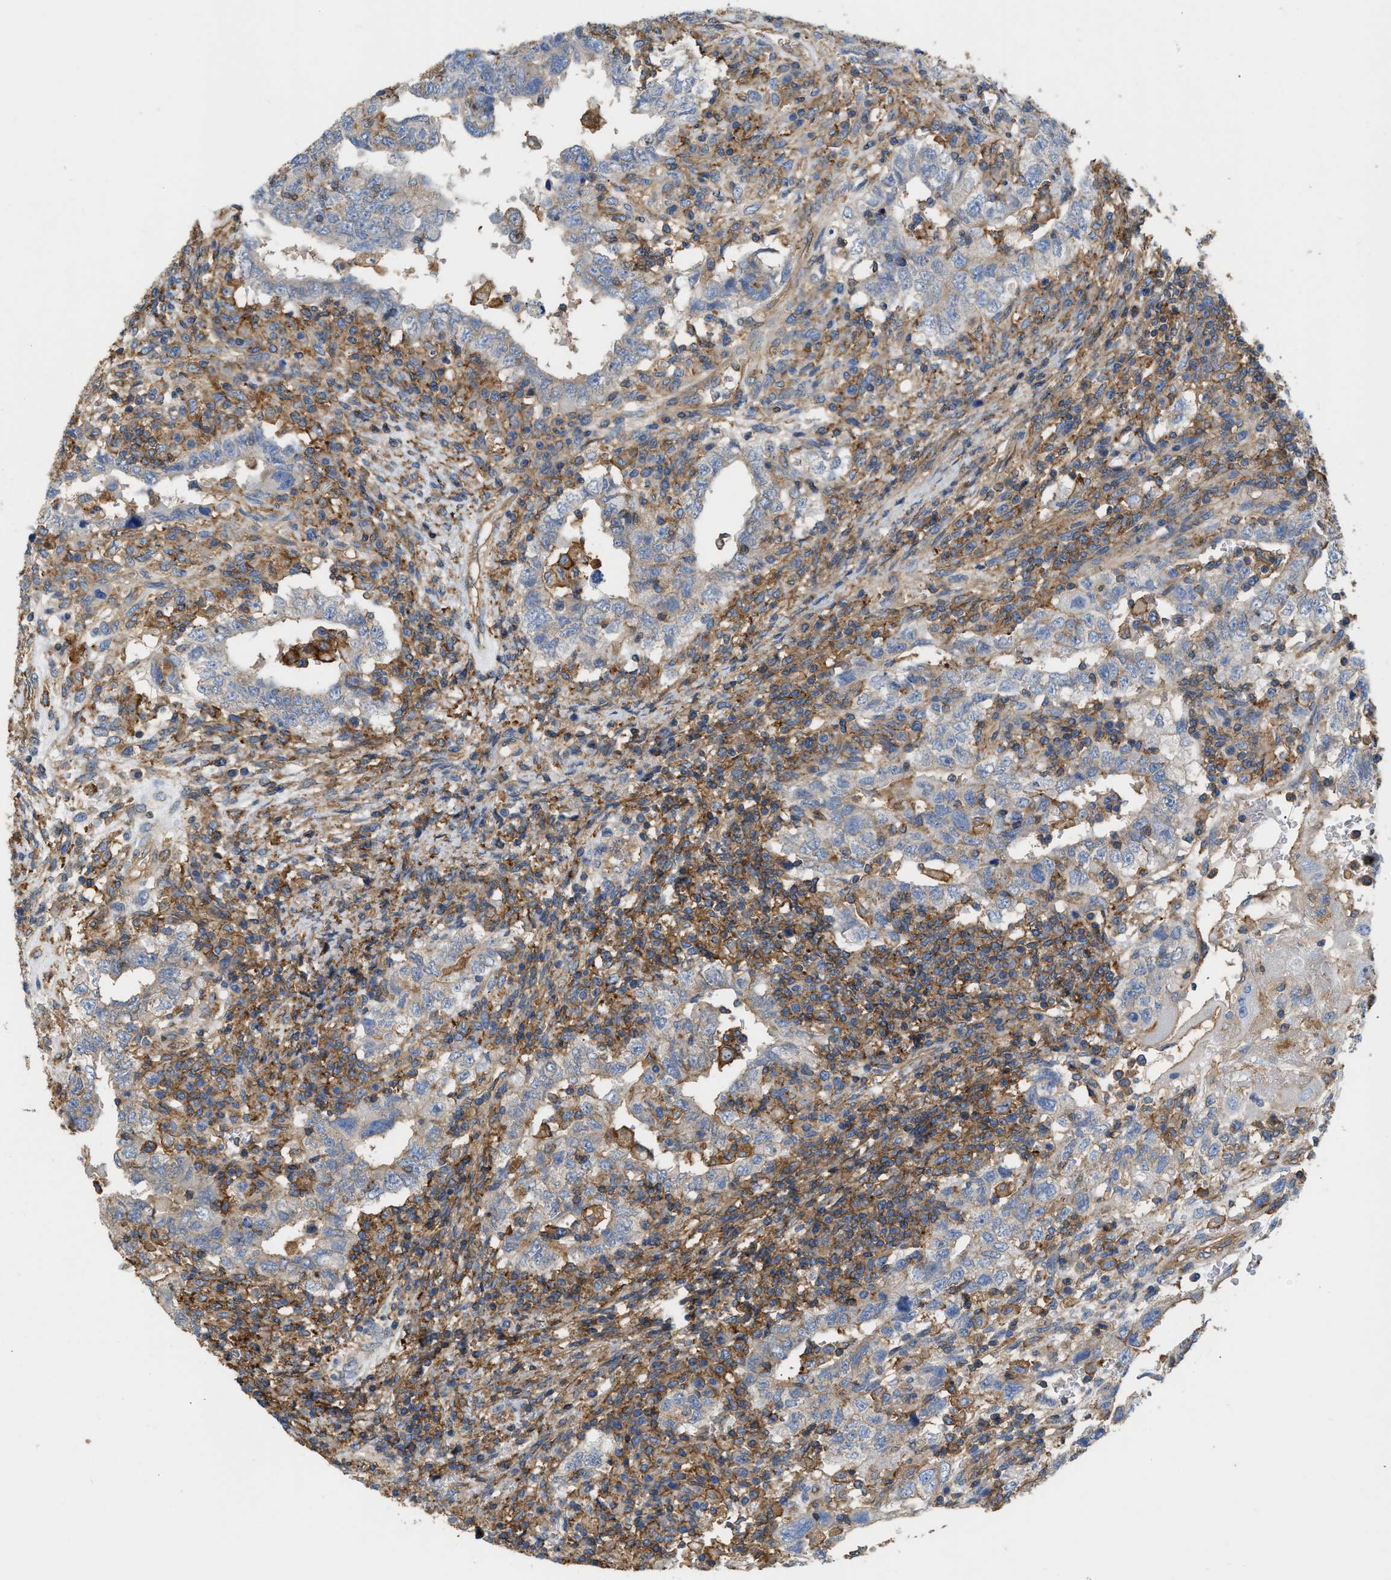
{"staining": {"intensity": "negative", "quantity": "none", "location": "none"}, "tissue": "testis cancer", "cell_type": "Tumor cells", "image_type": "cancer", "snomed": [{"axis": "morphology", "description": "Carcinoma, Embryonal, NOS"}, {"axis": "topography", "description": "Testis"}], "caption": "IHC of testis cancer reveals no positivity in tumor cells.", "gene": "GNB4", "patient": {"sex": "male", "age": 26}}